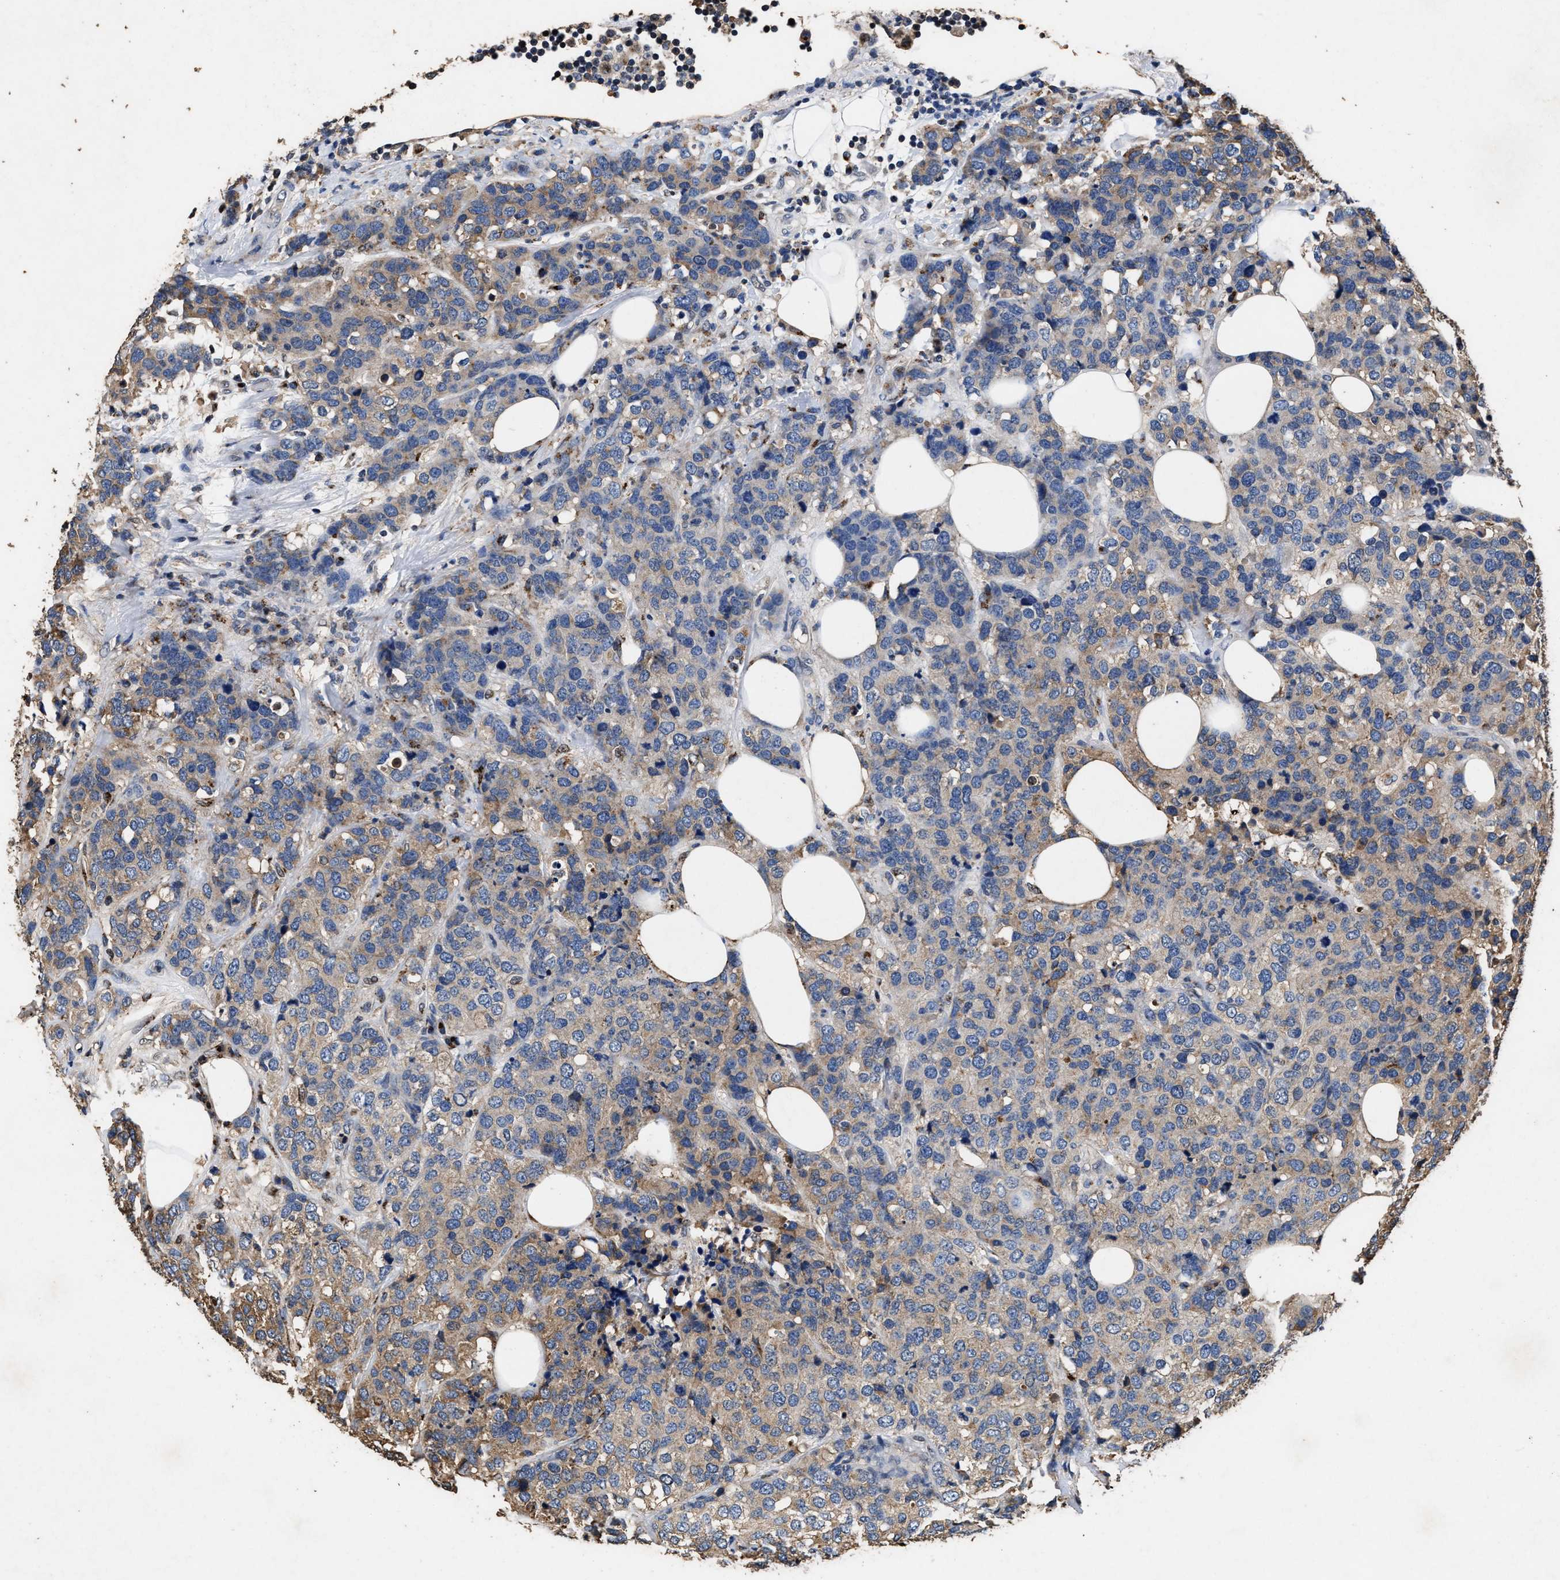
{"staining": {"intensity": "weak", "quantity": "25%-75%", "location": "cytoplasmic/membranous"}, "tissue": "breast cancer", "cell_type": "Tumor cells", "image_type": "cancer", "snomed": [{"axis": "morphology", "description": "Lobular carcinoma"}, {"axis": "topography", "description": "Breast"}], "caption": "Protein expression analysis of human breast cancer (lobular carcinoma) reveals weak cytoplasmic/membranous positivity in about 25%-75% of tumor cells.", "gene": "TPST2", "patient": {"sex": "female", "age": 59}}